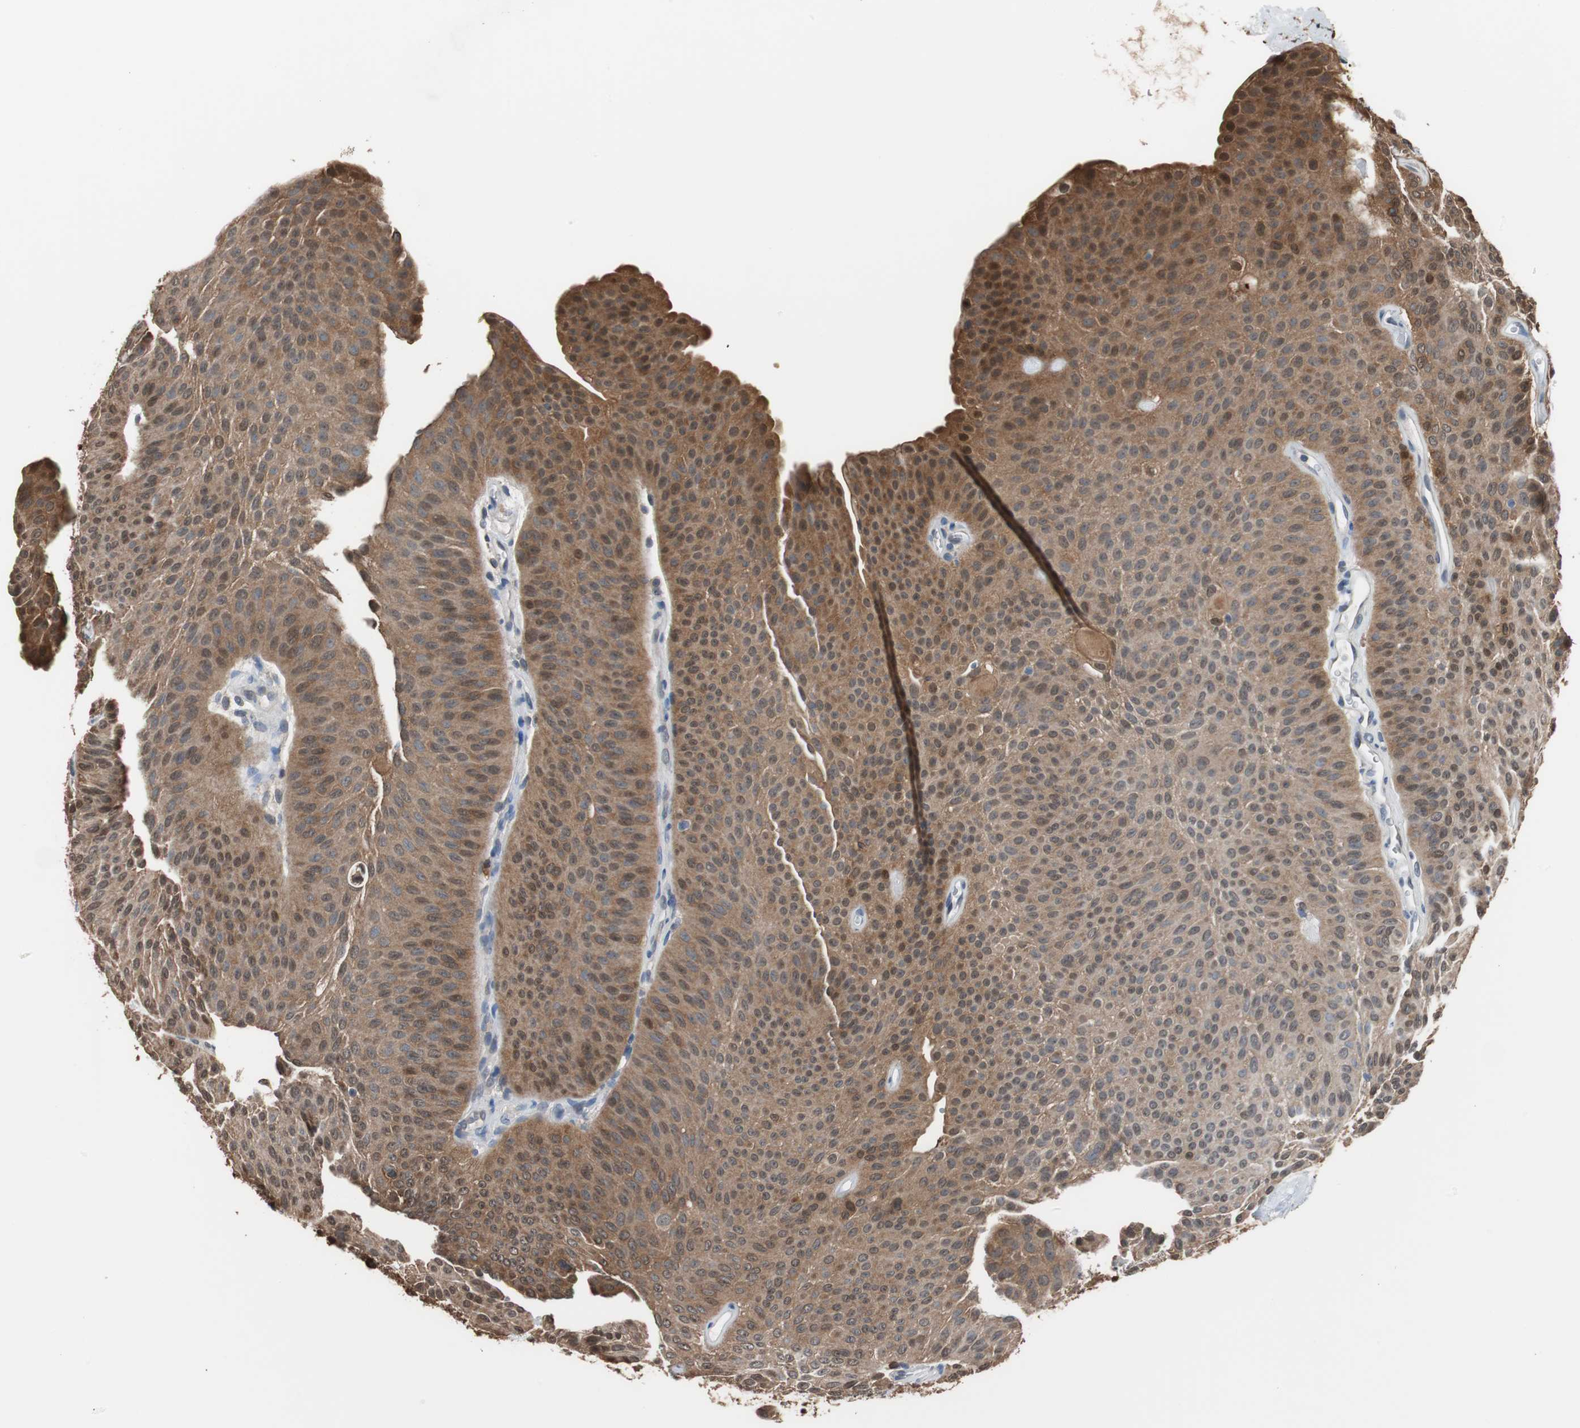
{"staining": {"intensity": "moderate", "quantity": ">75%", "location": "cytoplasmic/membranous"}, "tissue": "urothelial cancer", "cell_type": "Tumor cells", "image_type": "cancer", "snomed": [{"axis": "morphology", "description": "Urothelial carcinoma, Low grade"}, {"axis": "topography", "description": "Urinary bladder"}], "caption": "Urothelial cancer stained with a protein marker demonstrates moderate staining in tumor cells.", "gene": "ANXA4", "patient": {"sex": "female", "age": 60}}